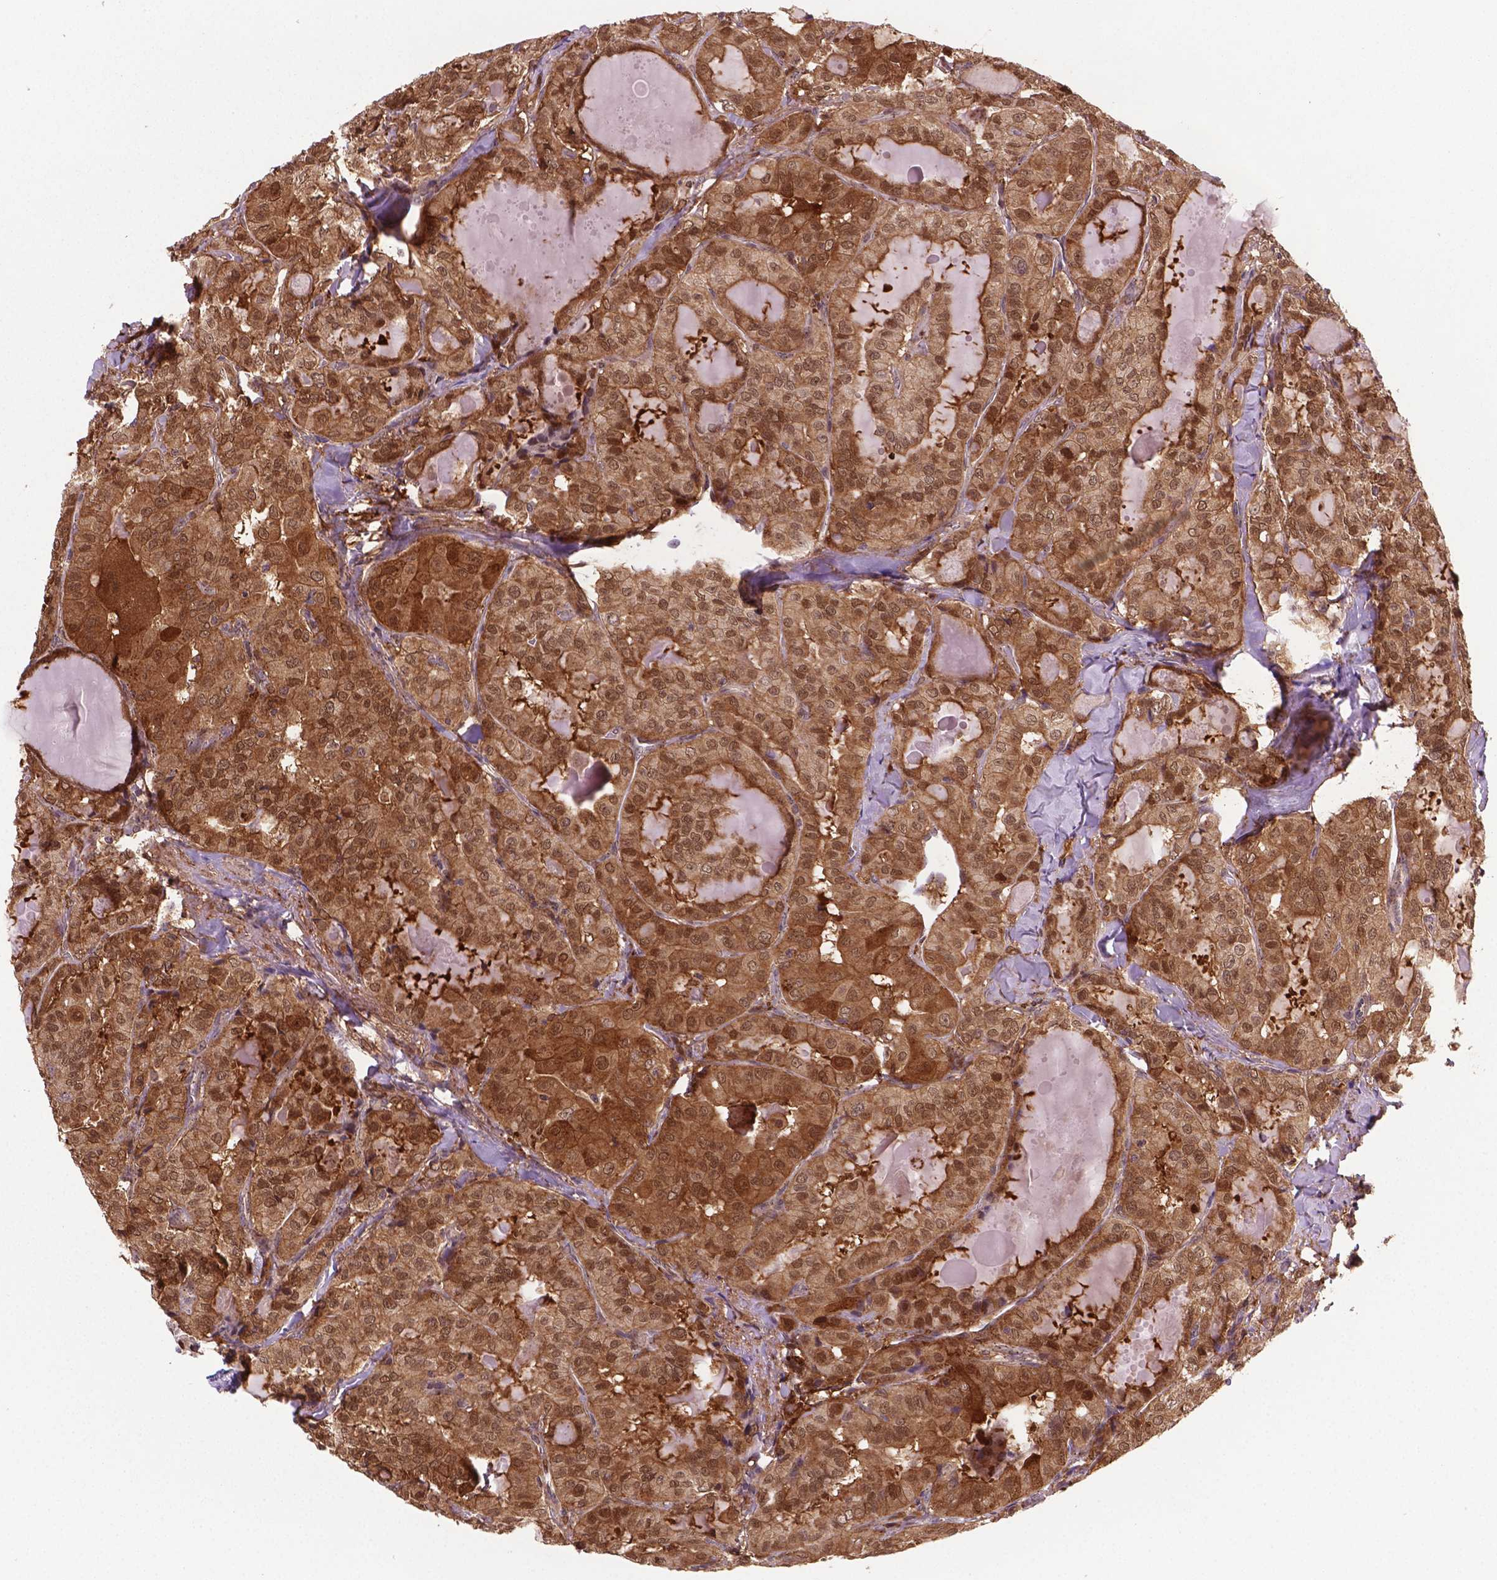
{"staining": {"intensity": "moderate", "quantity": ">75%", "location": "cytoplasmic/membranous,nuclear"}, "tissue": "thyroid cancer", "cell_type": "Tumor cells", "image_type": "cancer", "snomed": [{"axis": "morphology", "description": "Papillary adenocarcinoma, NOS"}, {"axis": "topography", "description": "Thyroid gland"}], "caption": "Immunohistochemical staining of thyroid cancer (papillary adenocarcinoma) shows moderate cytoplasmic/membranous and nuclear protein expression in approximately >75% of tumor cells.", "gene": "PLIN3", "patient": {"sex": "female", "age": 41}}